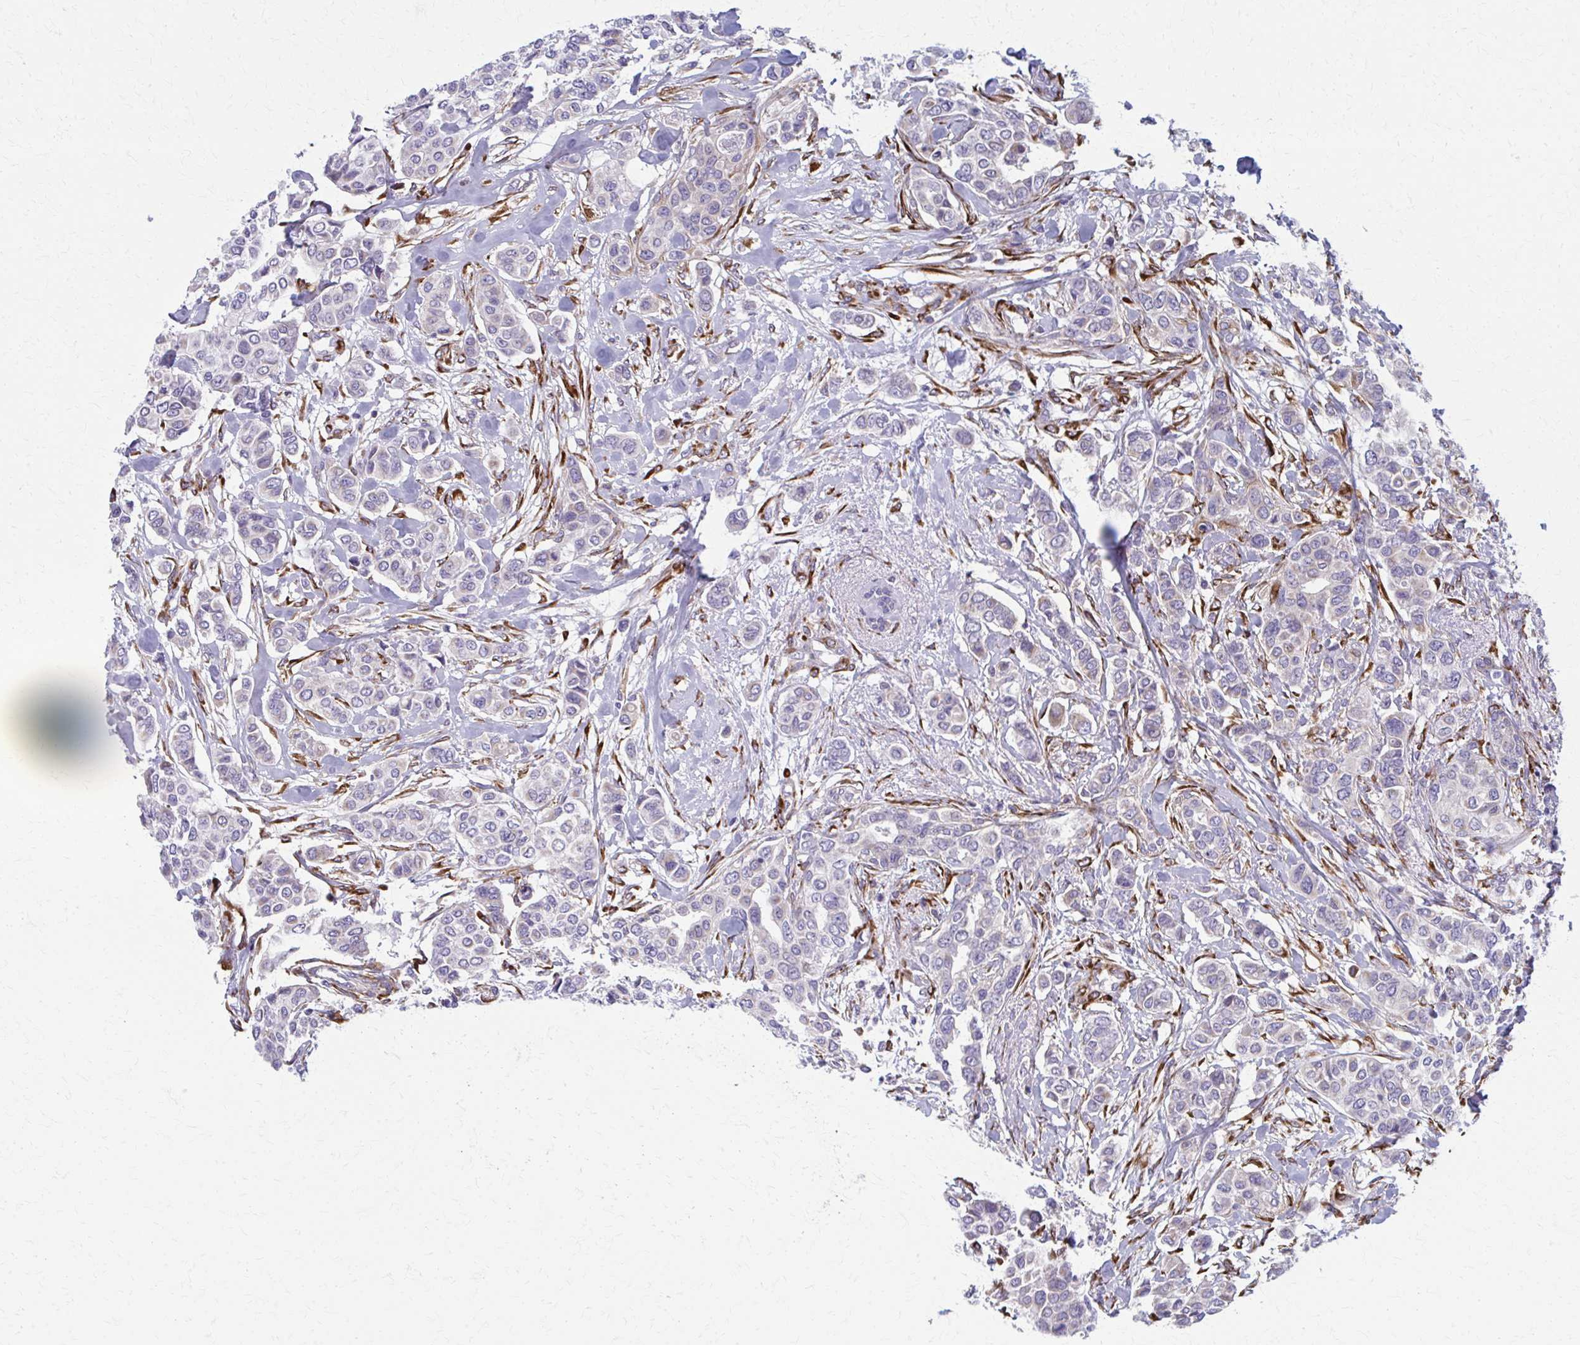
{"staining": {"intensity": "negative", "quantity": "none", "location": "none"}, "tissue": "breast cancer", "cell_type": "Tumor cells", "image_type": "cancer", "snomed": [{"axis": "morphology", "description": "Lobular carcinoma"}, {"axis": "topography", "description": "Breast"}], "caption": "The photomicrograph exhibits no significant staining in tumor cells of breast cancer.", "gene": "SPATS2L", "patient": {"sex": "female", "age": 51}}